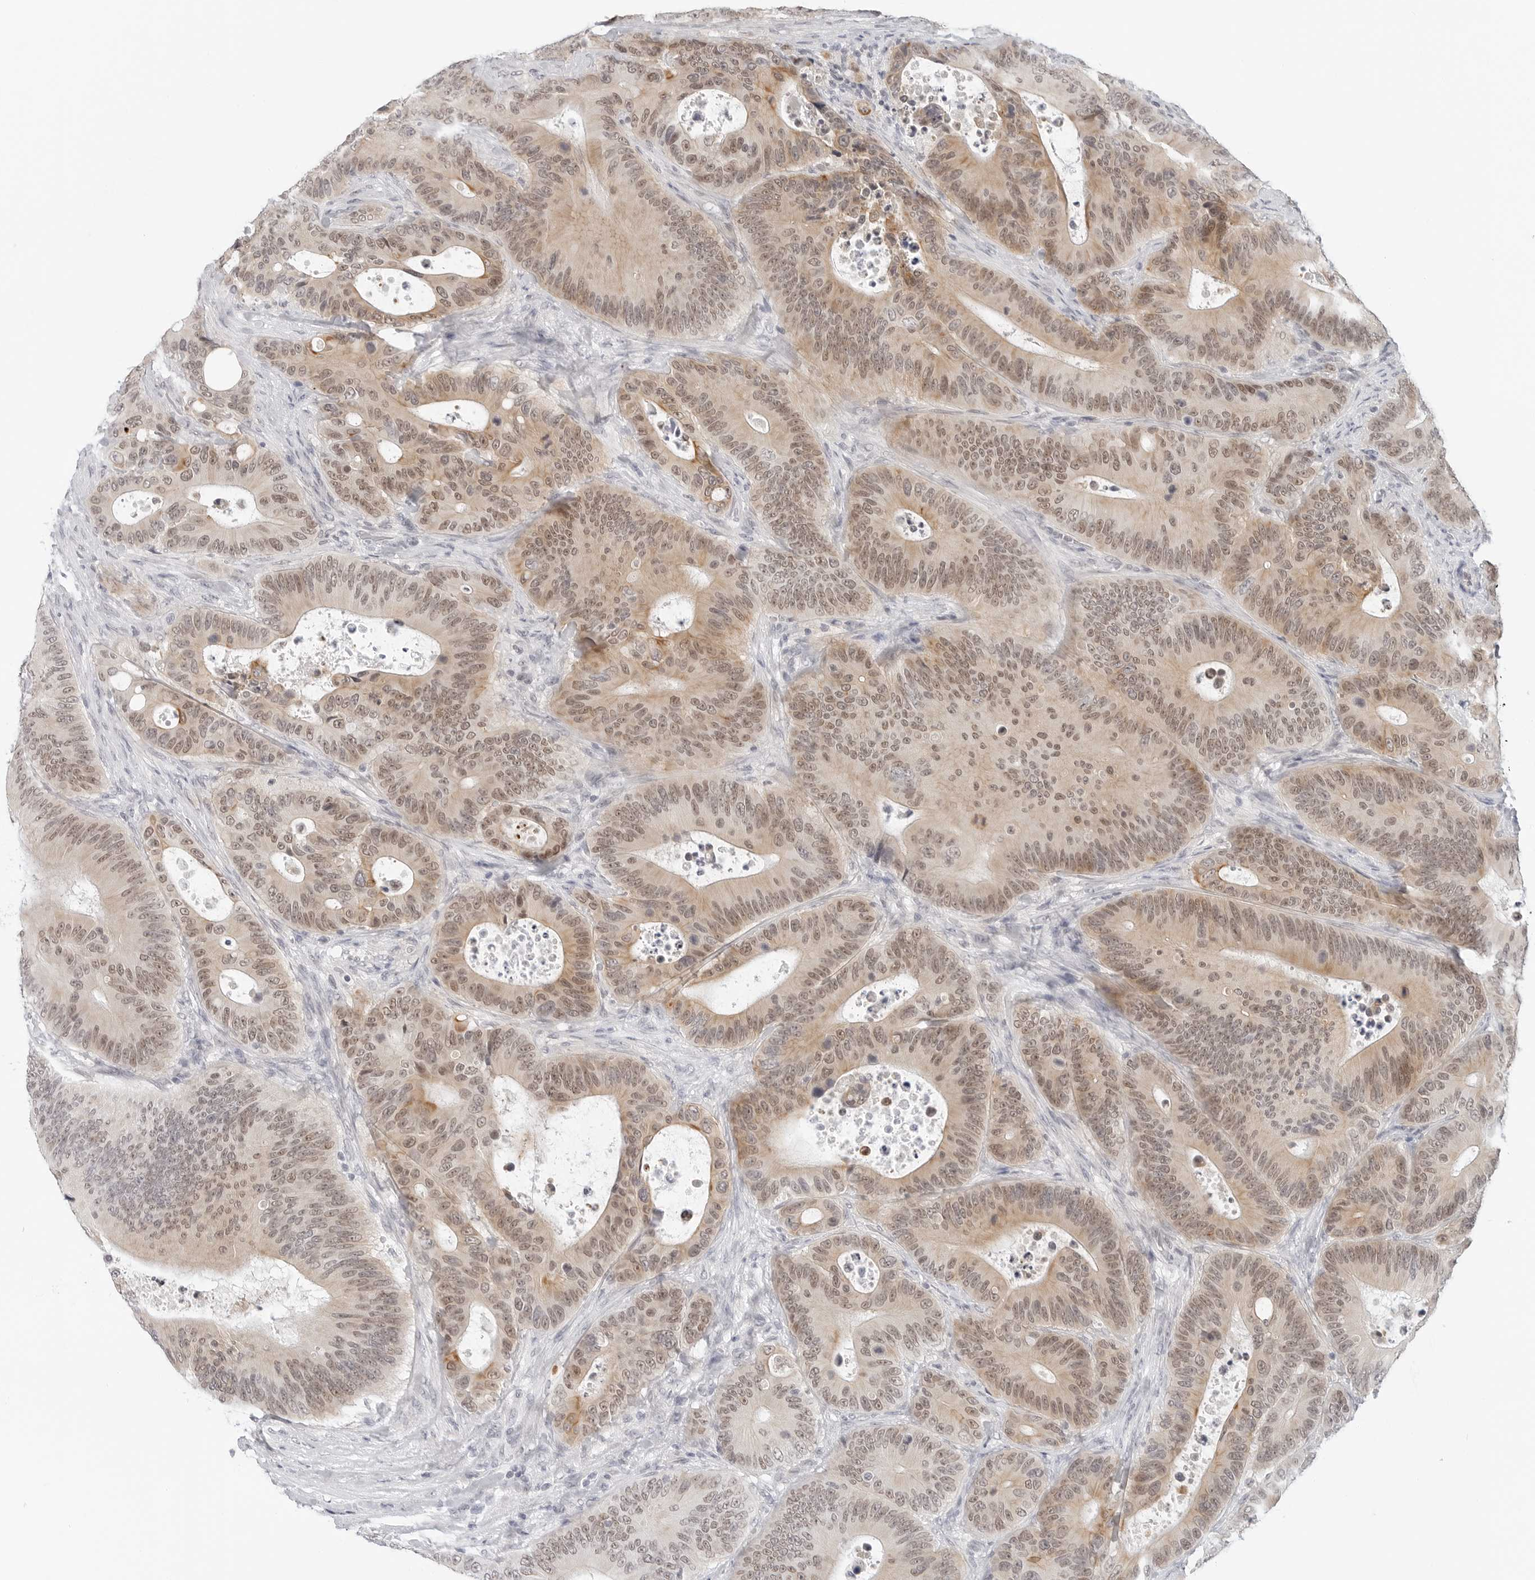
{"staining": {"intensity": "weak", "quantity": ">75%", "location": "cytoplasmic/membranous,nuclear"}, "tissue": "colorectal cancer", "cell_type": "Tumor cells", "image_type": "cancer", "snomed": [{"axis": "morphology", "description": "Adenocarcinoma, NOS"}, {"axis": "topography", "description": "Colon"}], "caption": "The micrograph reveals a brown stain indicating the presence of a protein in the cytoplasmic/membranous and nuclear of tumor cells in colorectal adenocarcinoma. (brown staining indicates protein expression, while blue staining denotes nuclei).", "gene": "TSEN2", "patient": {"sex": "male", "age": 83}}